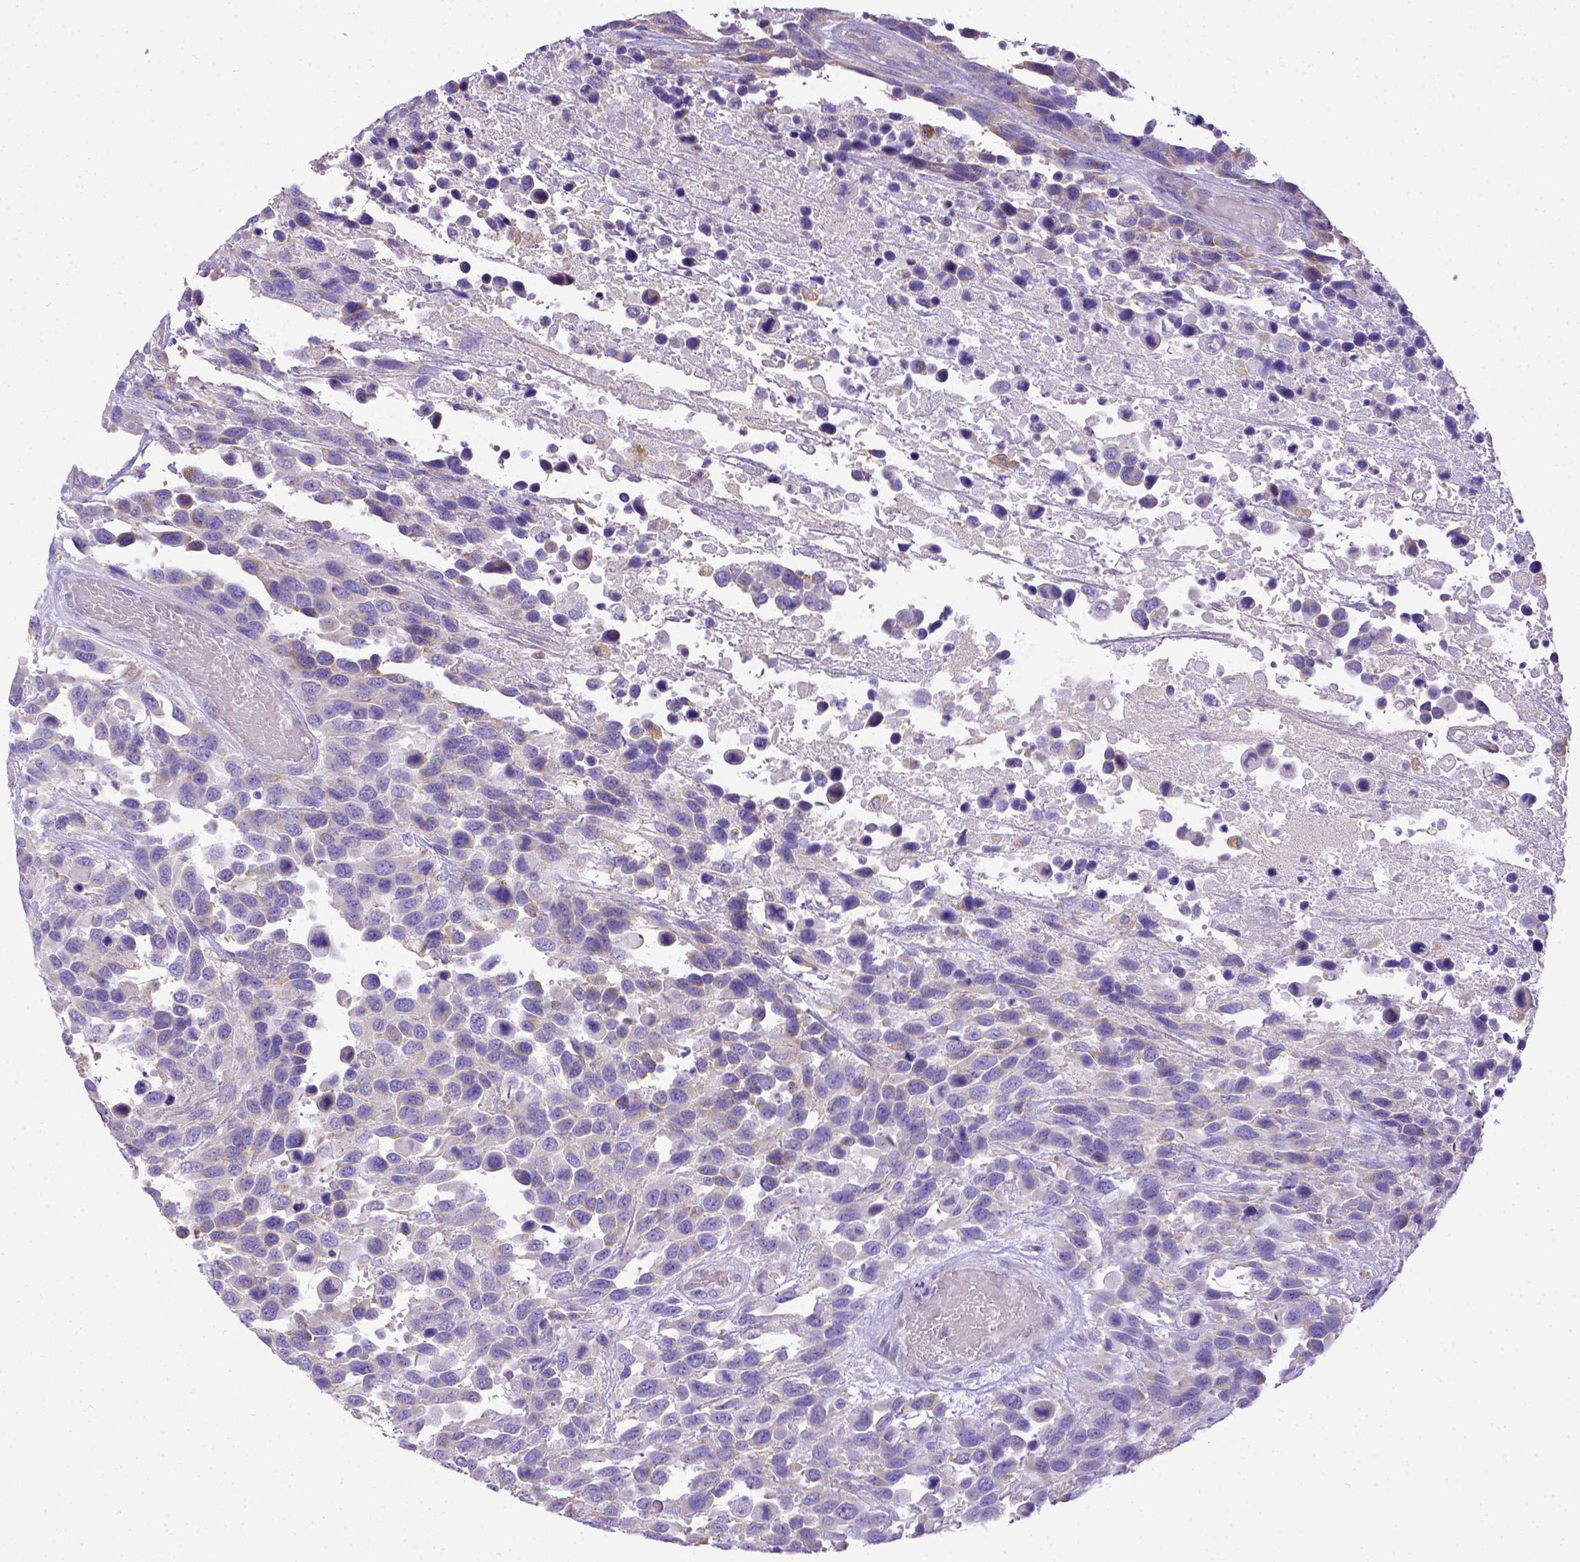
{"staining": {"intensity": "negative", "quantity": "none", "location": "none"}, "tissue": "urothelial cancer", "cell_type": "Tumor cells", "image_type": "cancer", "snomed": [{"axis": "morphology", "description": "Urothelial carcinoma, High grade"}, {"axis": "topography", "description": "Urinary bladder"}], "caption": "The immunohistochemistry photomicrograph has no significant positivity in tumor cells of urothelial cancer tissue.", "gene": "CD40", "patient": {"sex": "female", "age": 70}}